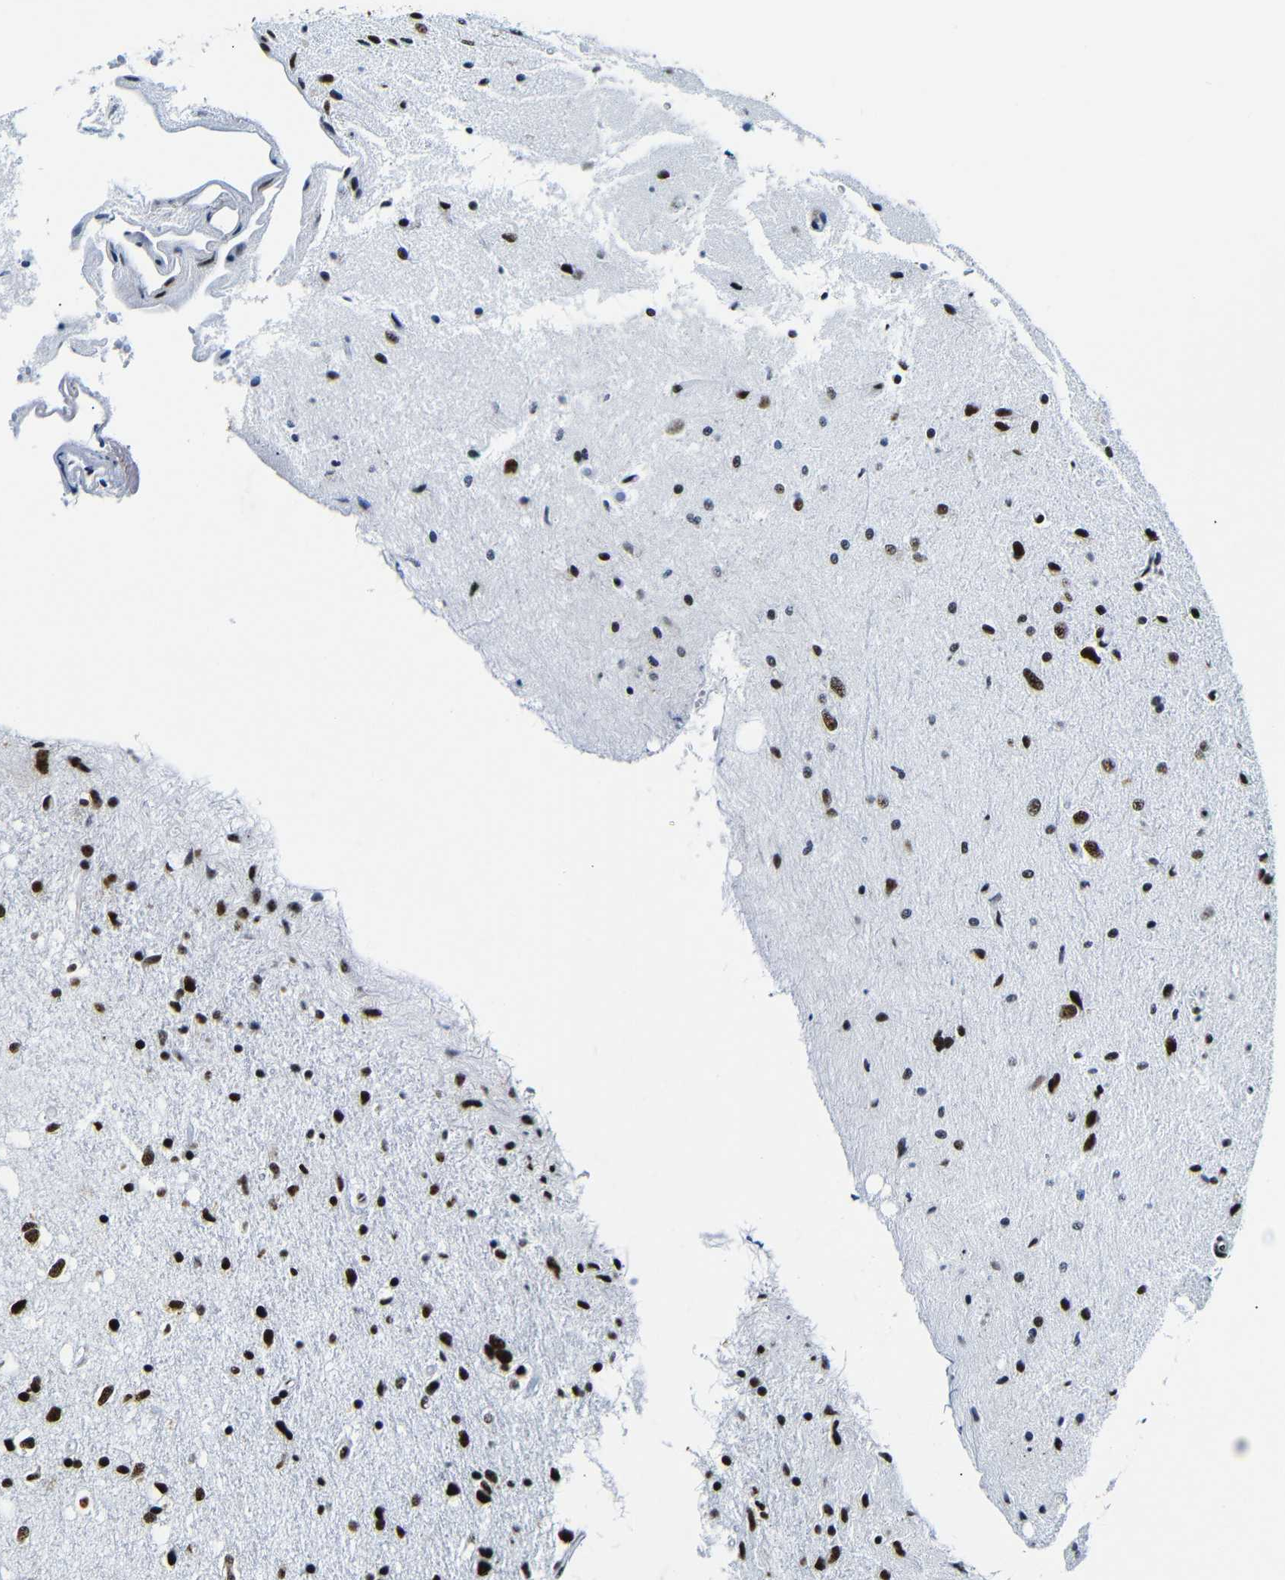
{"staining": {"intensity": "strong", "quantity": ">75%", "location": "nuclear"}, "tissue": "glioma", "cell_type": "Tumor cells", "image_type": "cancer", "snomed": [{"axis": "morphology", "description": "Glioma, malignant, Low grade"}, {"axis": "topography", "description": "Brain"}], "caption": "There is high levels of strong nuclear staining in tumor cells of glioma, as demonstrated by immunohistochemical staining (brown color).", "gene": "SRSF1", "patient": {"sex": "male", "age": 77}}